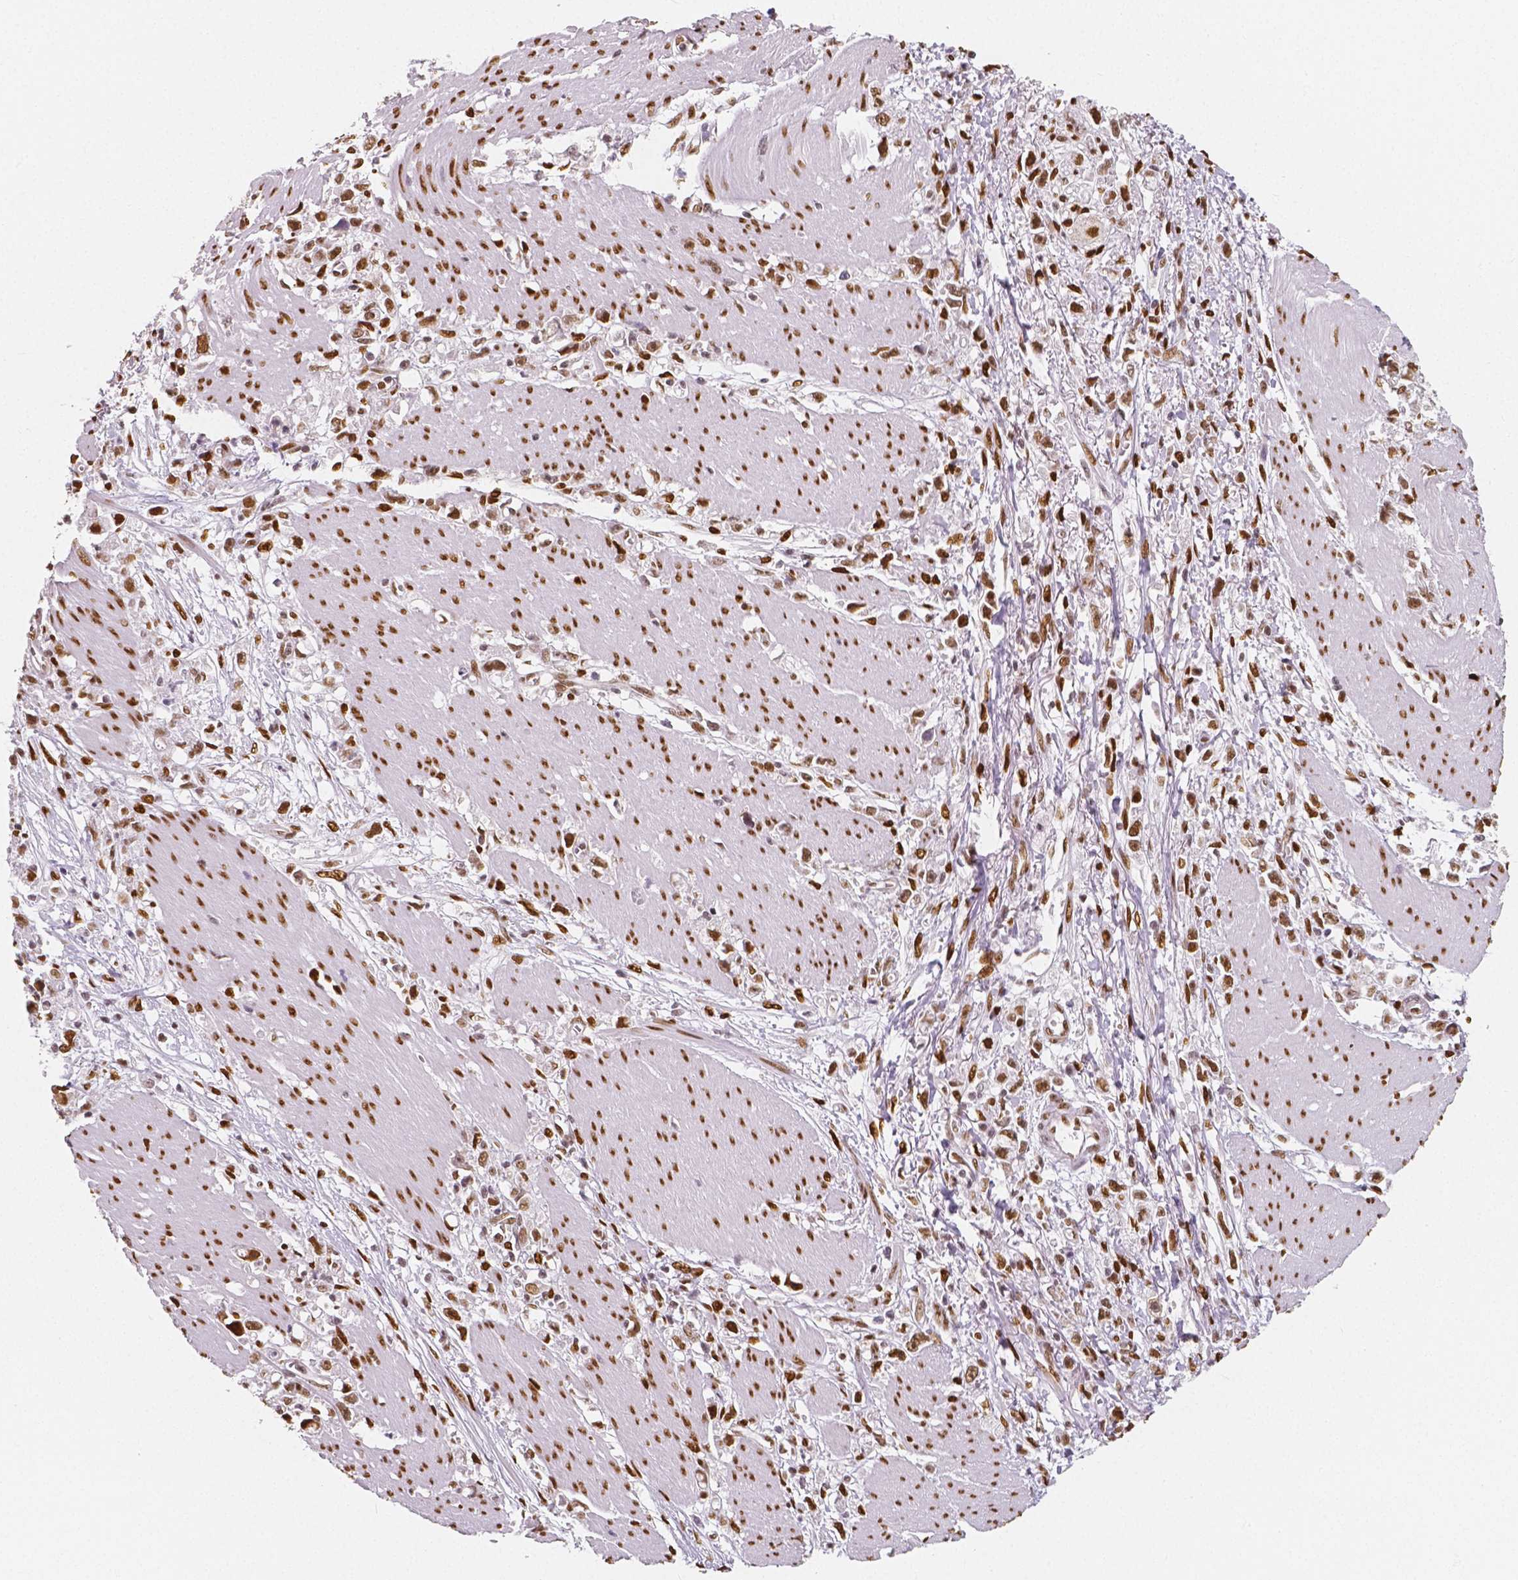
{"staining": {"intensity": "moderate", "quantity": ">75%", "location": "nuclear"}, "tissue": "stomach cancer", "cell_type": "Tumor cells", "image_type": "cancer", "snomed": [{"axis": "morphology", "description": "Adenocarcinoma, NOS"}, {"axis": "topography", "description": "Stomach"}], "caption": "Immunohistochemistry (IHC) of human stomach adenocarcinoma displays medium levels of moderate nuclear staining in approximately >75% of tumor cells.", "gene": "NUCKS1", "patient": {"sex": "female", "age": 59}}